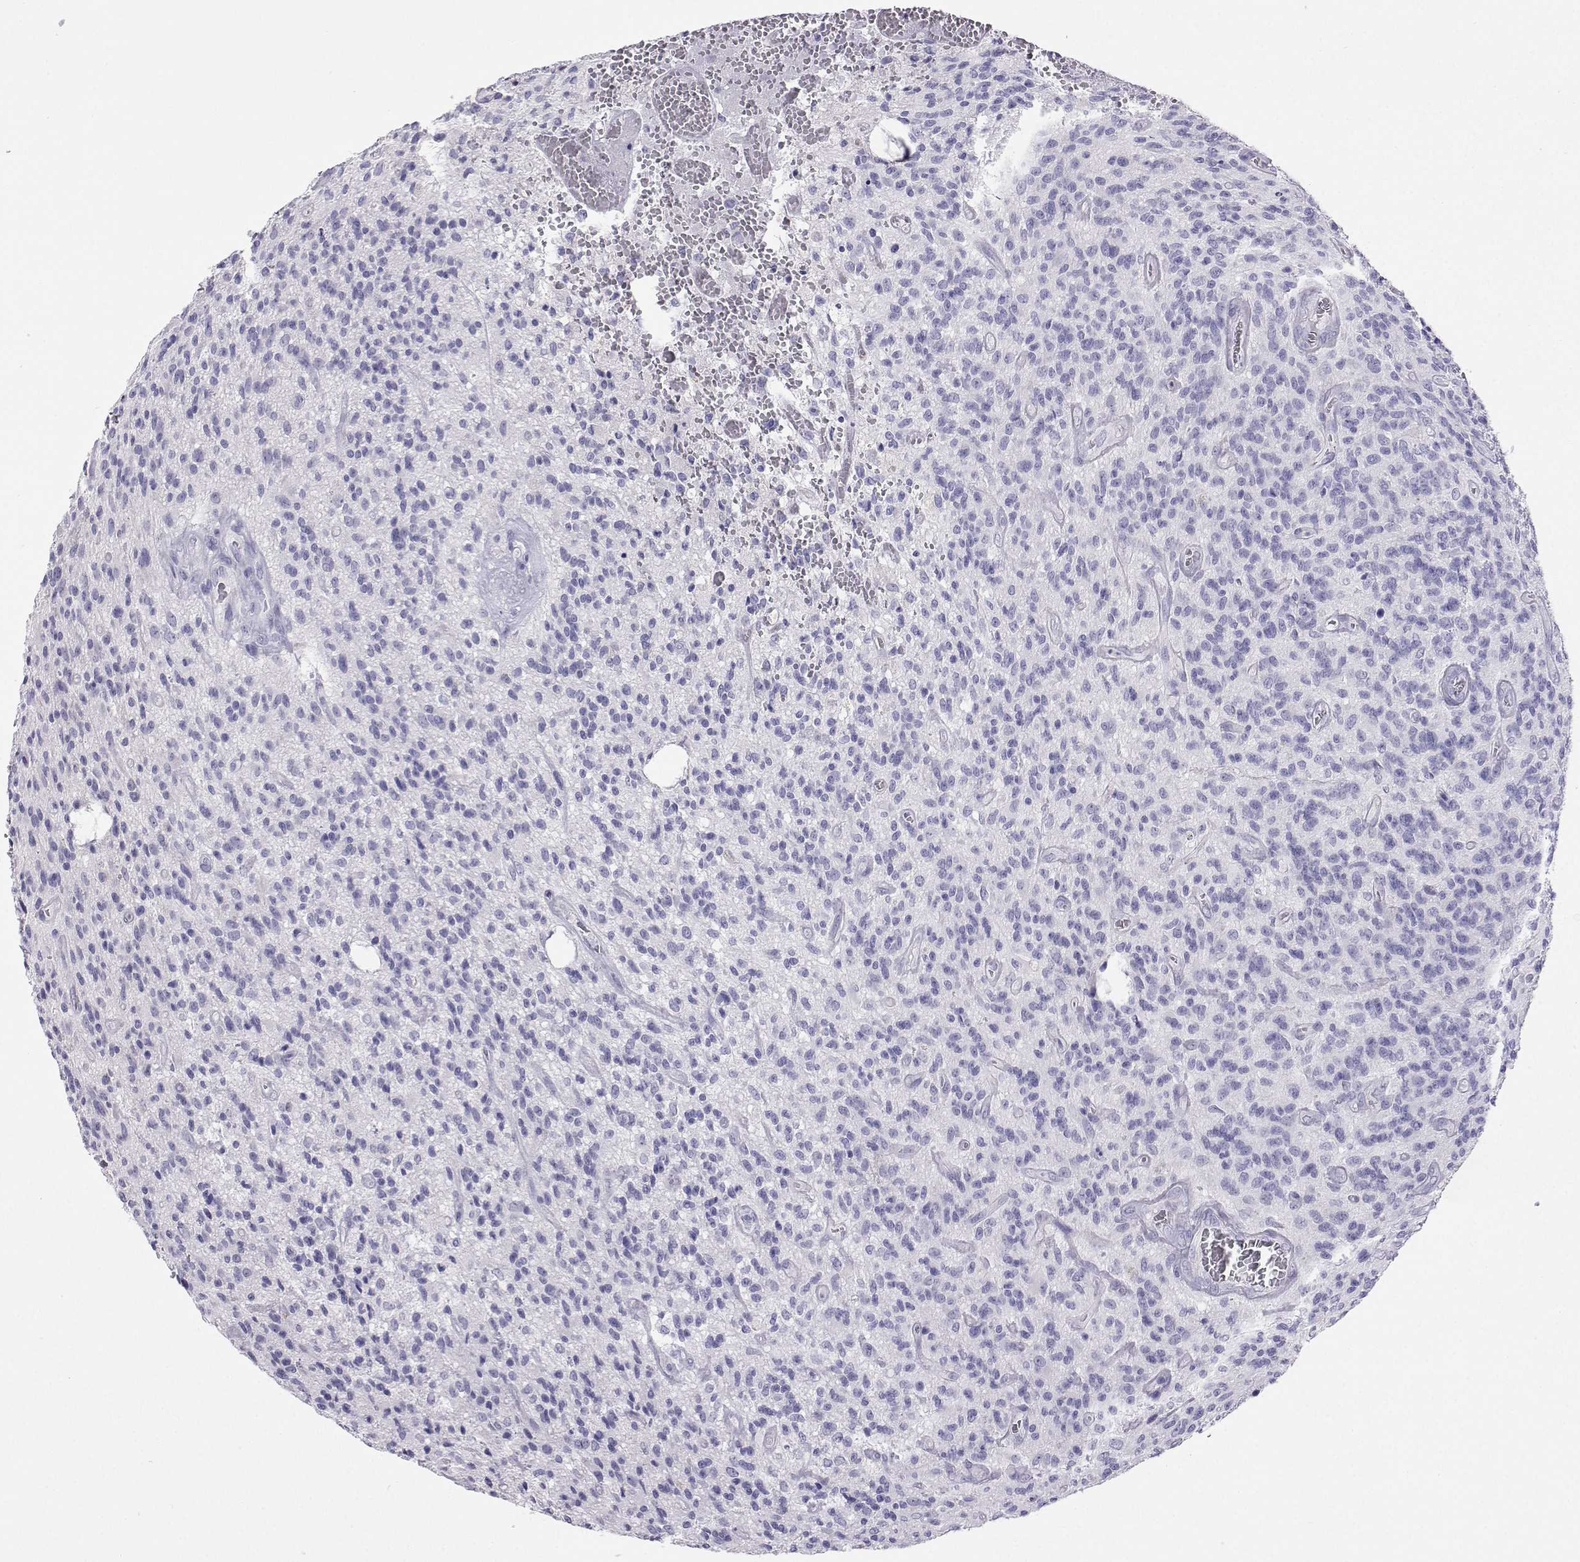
{"staining": {"intensity": "negative", "quantity": "none", "location": "none"}, "tissue": "glioma", "cell_type": "Tumor cells", "image_type": "cancer", "snomed": [{"axis": "morphology", "description": "Glioma, malignant, High grade"}, {"axis": "topography", "description": "Brain"}], "caption": "Immunohistochemistry (IHC) of human glioma demonstrates no expression in tumor cells.", "gene": "PLIN4", "patient": {"sex": "male", "age": 76}}